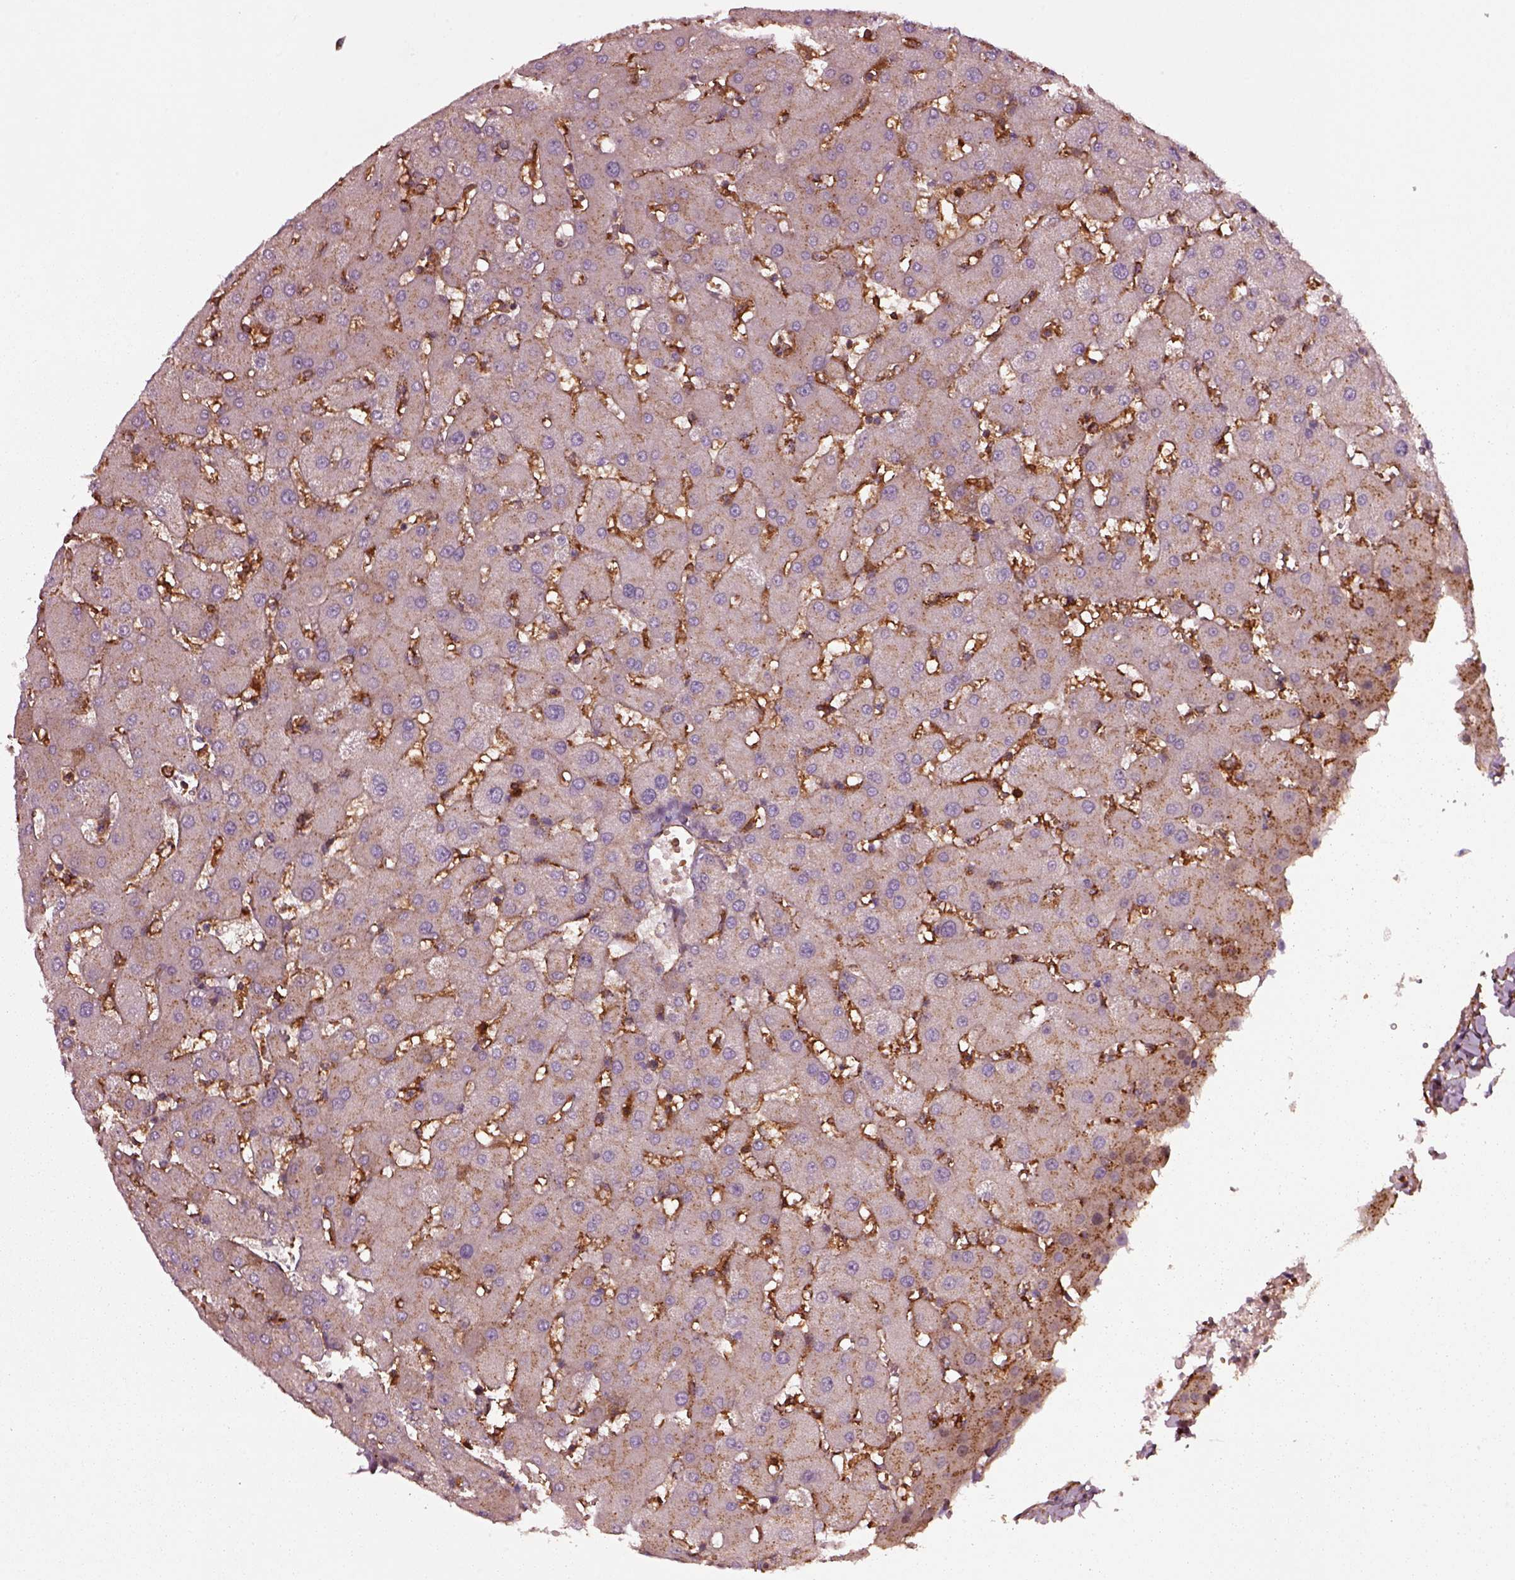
{"staining": {"intensity": "moderate", "quantity": ">75%", "location": "cytoplasmic/membranous"}, "tissue": "liver", "cell_type": "Cholangiocytes", "image_type": "normal", "snomed": [{"axis": "morphology", "description": "Normal tissue, NOS"}, {"axis": "topography", "description": "Liver"}], "caption": "Liver stained with DAB (3,3'-diaminobenzidine) immunohistochemistry displays medium levels of moderate cytoplasmic/membranous positivity in approximately >75% of cholangiocytes.", "gene": "WASHC2A", "patient": {"sex": "female", "age": 63}}